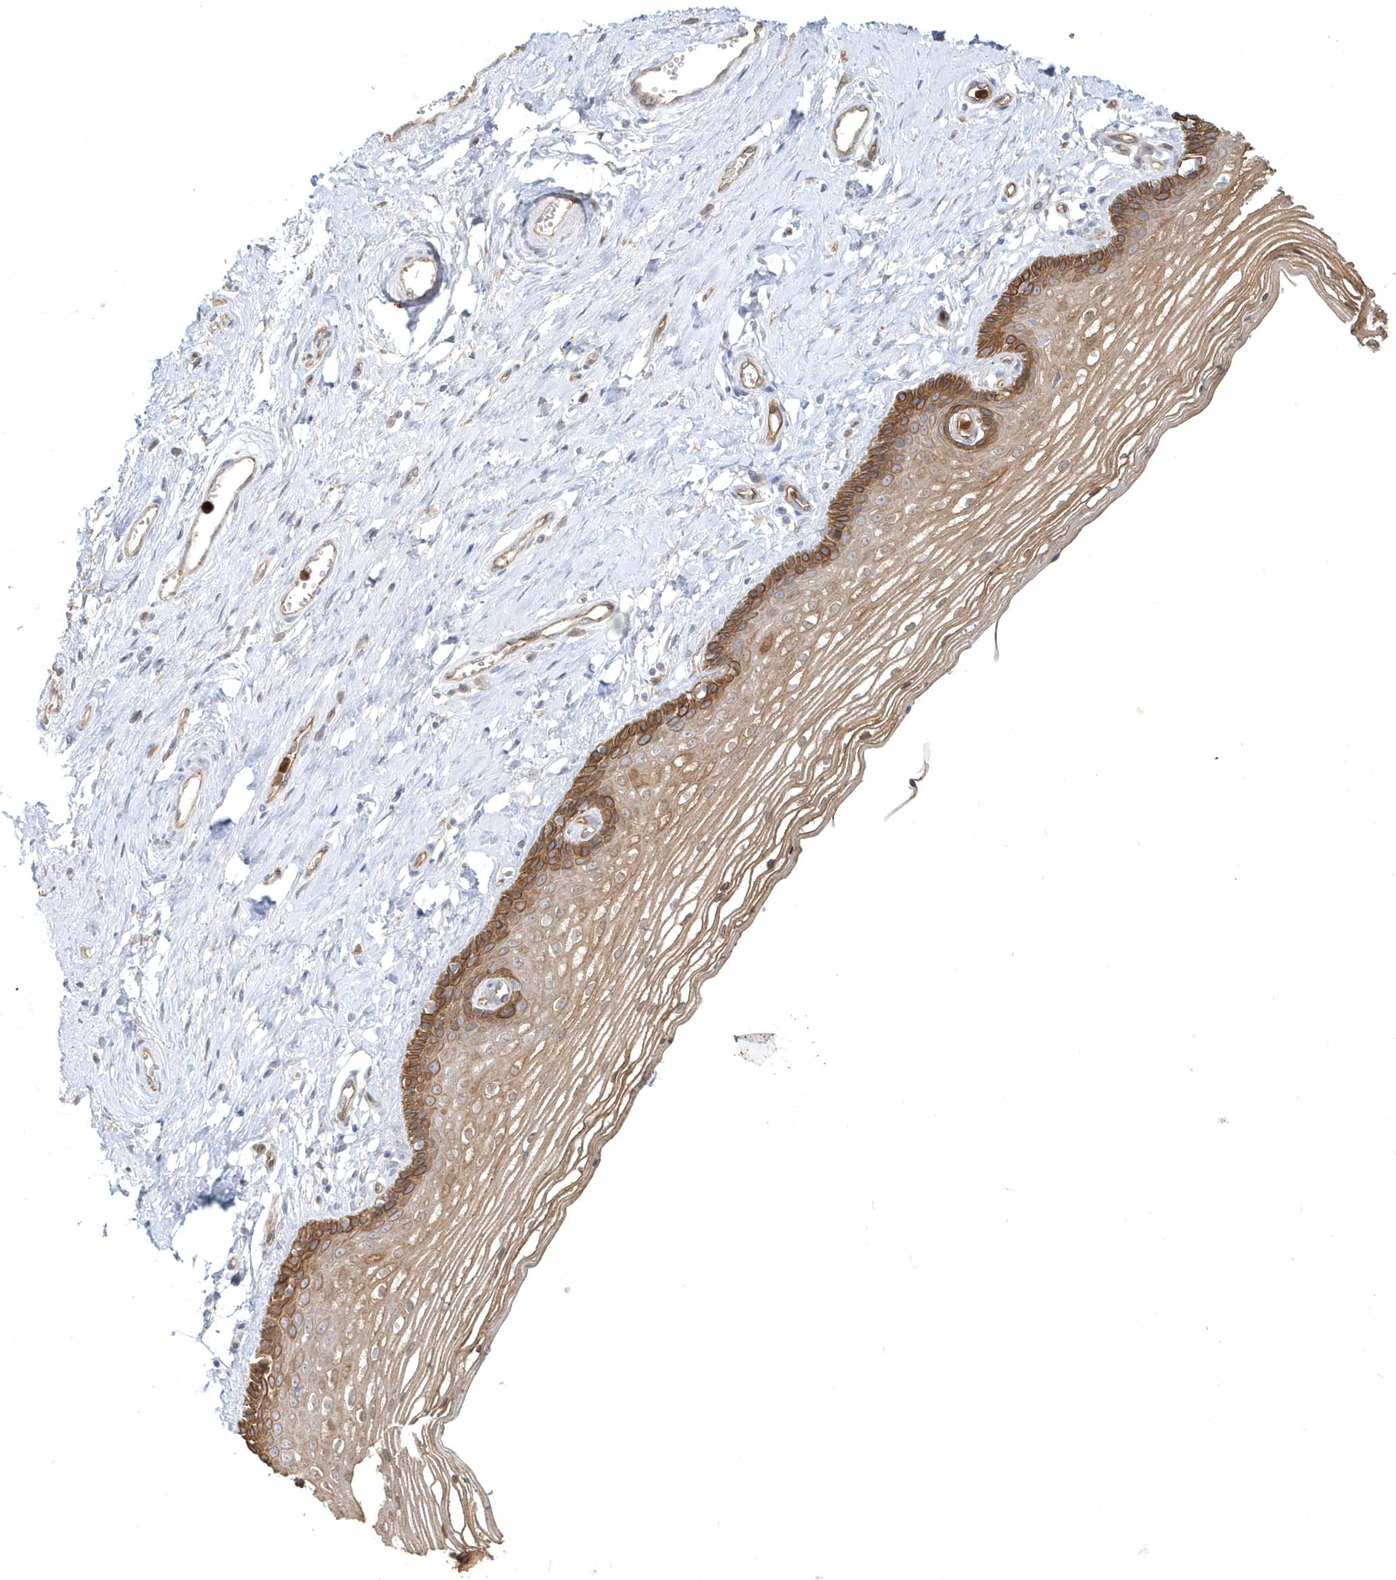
{"staining": {"intensity": "moderate", "quantity": ">75%", "location": "cytoplasmic/membranous"}, "tissue": "vagina", "cell_type": "Squamous epithelial cells", "image_type": "normal", "snomed": [{"axis": "morphology", "description": "Normal tissue, NOS"}, {"axis": "topography", "description": "Vagina"}], "caption": "IHC (DAB) staining of unremarkable human vagina displays moderate cytoplasmic/membranous protein positivity in approximately >75% of squamous epithelial cells. (DAB (3,3'-diaminobenzidine) IHC, brown staining for protein, blue staining for nuclei).", "gene": "DNAH1", "patient": {"sex": "female", "age": 46}}